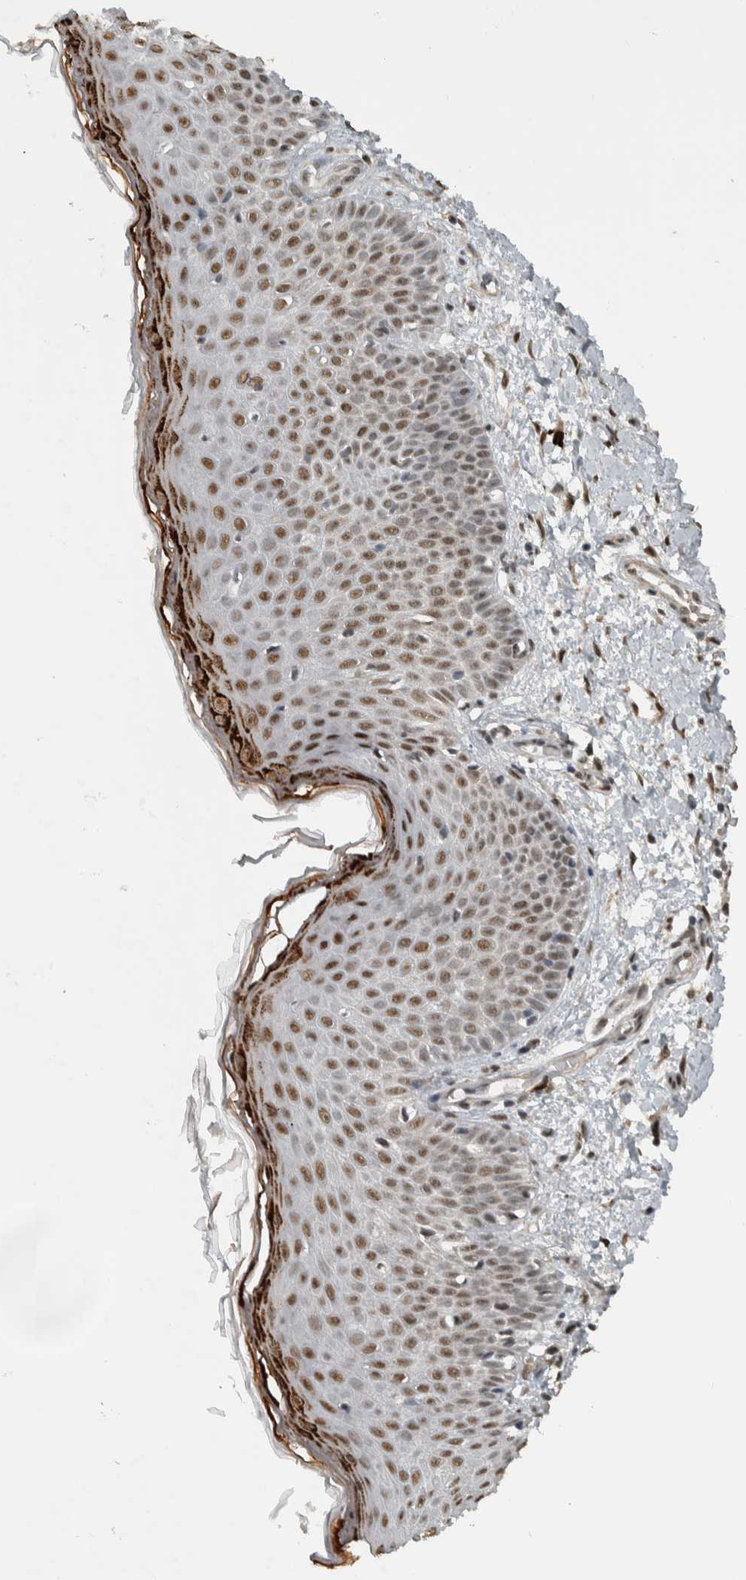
{"staining": {"intensity": "moderate", "quantity": ">75%", "location": "nuclear"}, "tissue": "skin", "cell_type": "Fibroblasts", "image_type": "normal", "snomed": [{"axis": "morphology", "description": "Normal tissue, NOS"}, {"axis": "morphology", "description": "Inflammation, NOS"}, {"axis": "topography", "description": "Skin"}], "caption": "The histopathology image demonstrates staining of normal skin, revealing moderate nuclear protein expression (brown color) within fibroblasts.", "gene": "DDX42", "patient": {"sex": "female", "age": 44}}